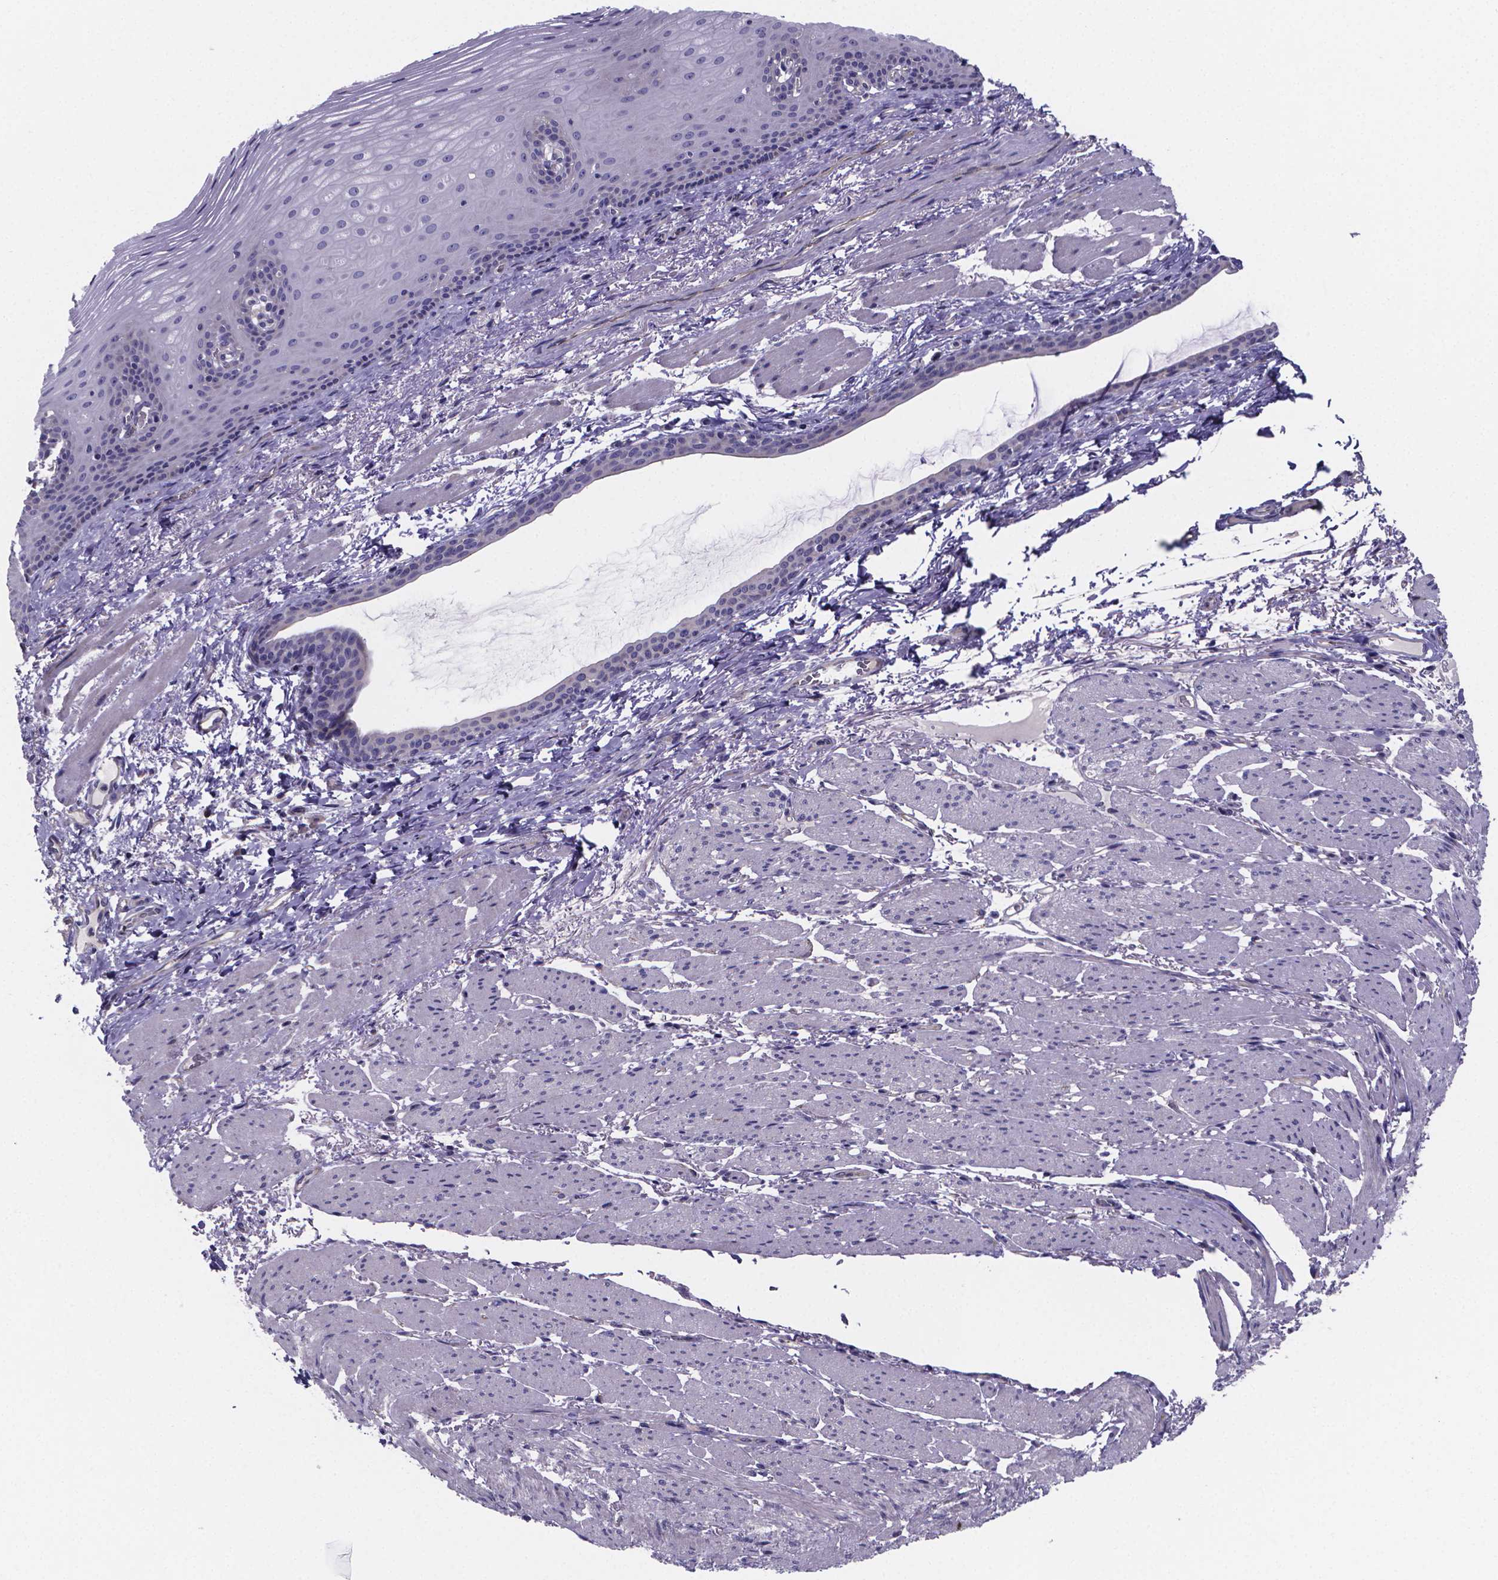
{"staining": {"intensity": "negative", "quantity": "none", "location": "none"}, "tissue": "esophagus", "cell_type": "Squamous epithelial cells", "image_type": "normal", "snomed": [{"axis": "morphology", "description": "Normal tissue, NOS"}, {"axis": "topography", "description": "Esophagus"}], "caption": "Unremarkable esophagus was stained to show a protein in brown. There is no significant expression in squamous epithelial cells.", "gene": "SFRP4", "patient": {"sex": "male", "age": 76}}